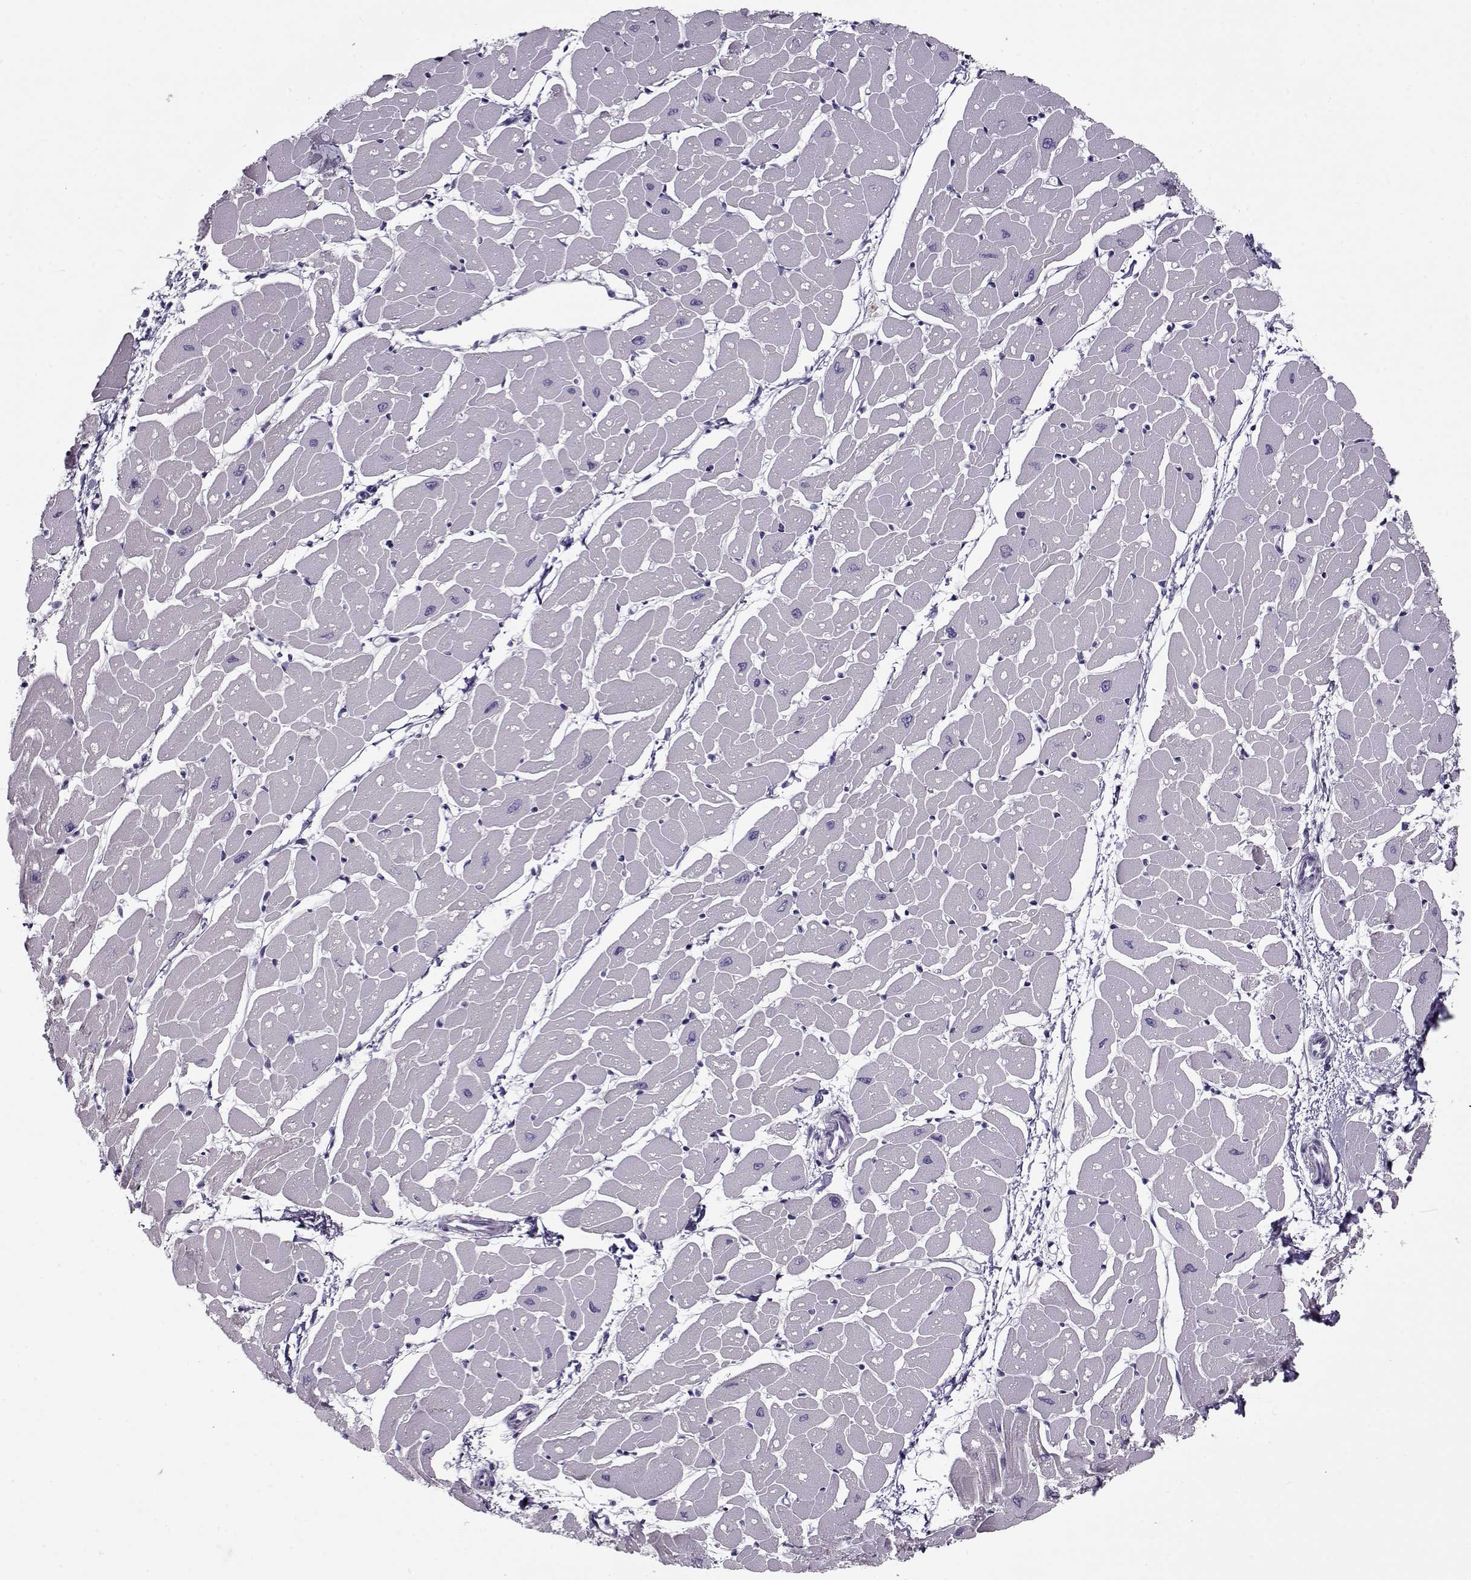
{"staining": {"intensity": "negative", "quantity": "none", "location": "none"}, "tissue": "heart muscle", "cell_type": "Cardiomyocytes", "image_type": "normal", "snomed": [{"axis": "morphology", "description": "Normal tissue, NOS"}, {"axis": "topography", "description": "Heart"}], "caption": "A histopathology image of heart muscle stained for a protein reveals no brown staining in cardiomyocytes. The staining is performed using DAB brown chromogen with nuclei counter-stained in using hematoxylin.", "gene": "PP2D1", "patient": {"sex": "male", "age": 57}}